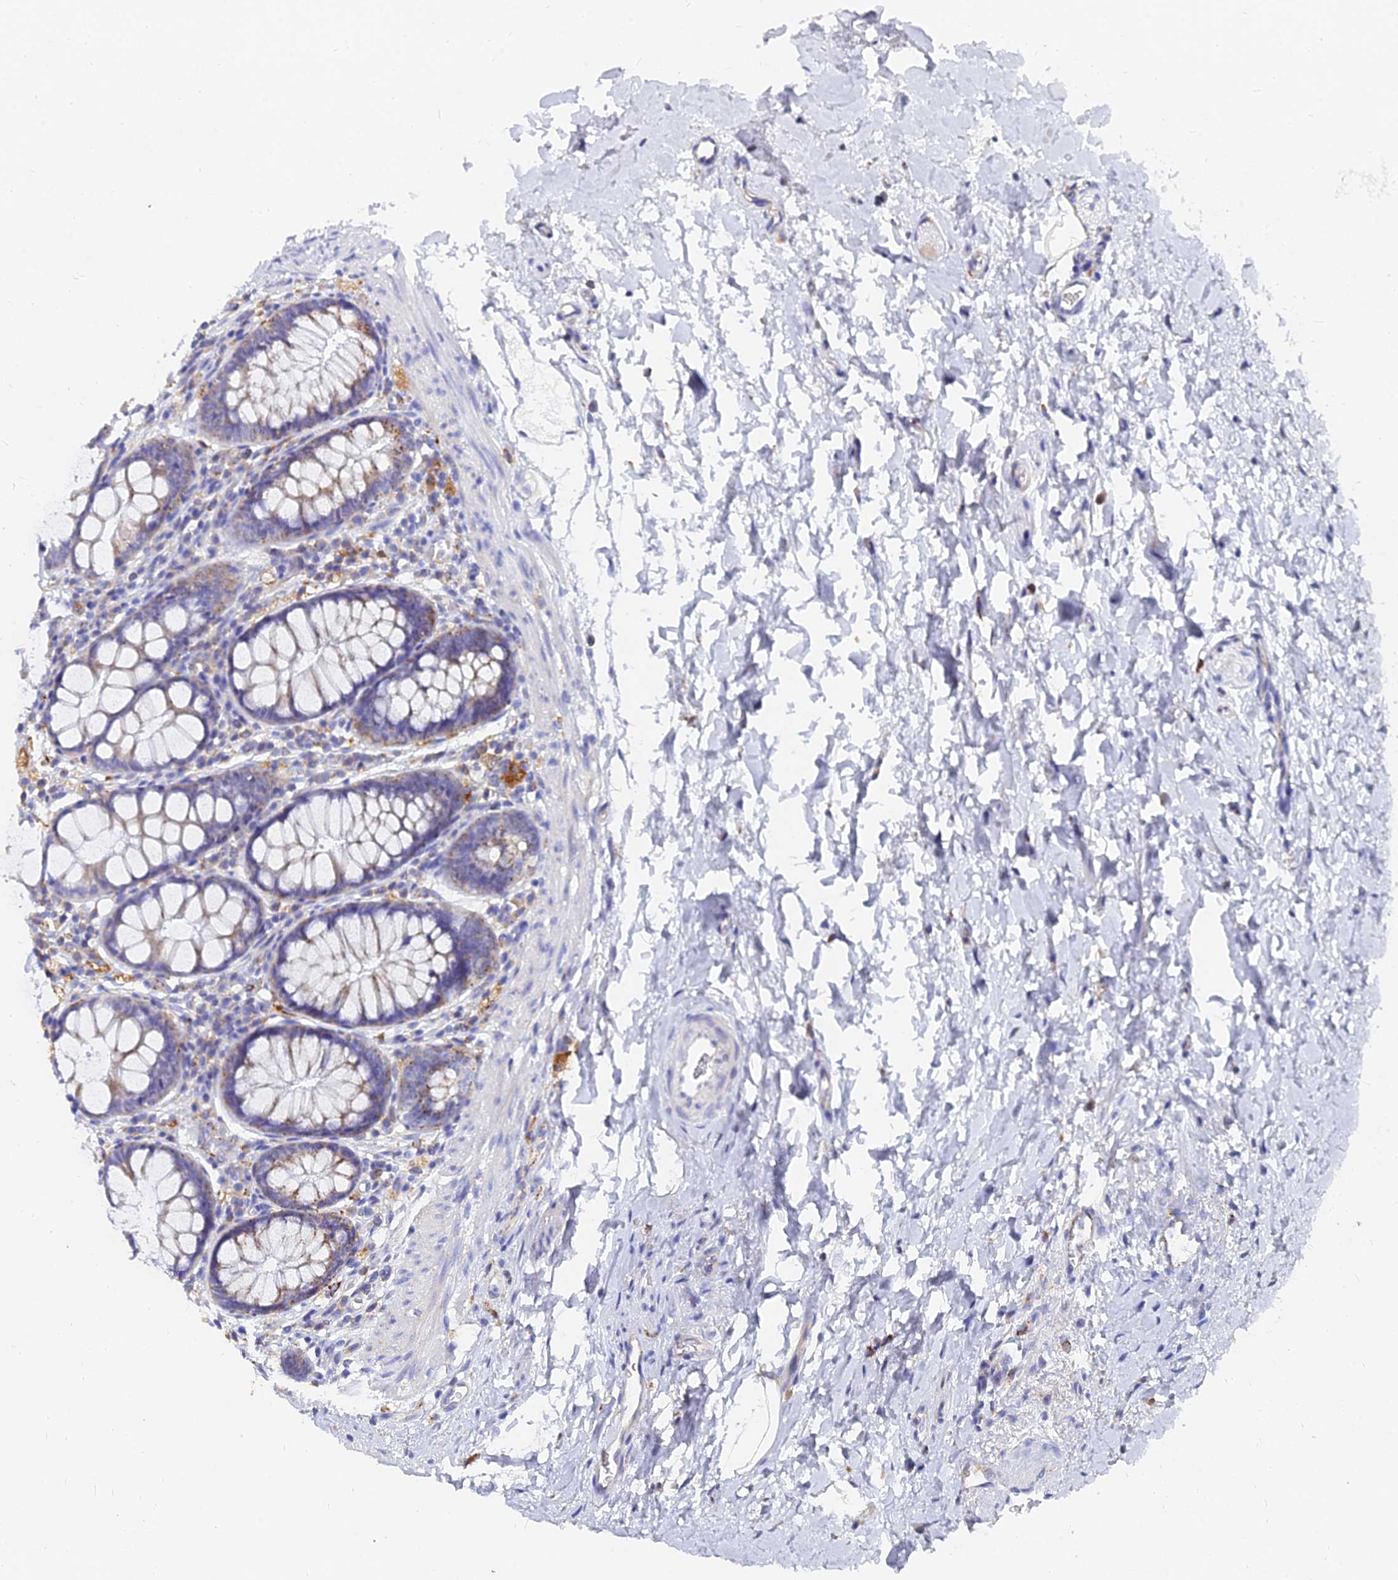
{"staining": {"intensity": "weak", "quantity": "25%-75%", "location": "cytoplasmic/membranous"}, "tissue": "colon", "cell_type": "Endothelial cells", "image_type": "normal", "snomed": [{"axis": "morphology", "description": "Normal tissue, NOS"}, {"axis": "topography", "description": "Colon"}], "caption": "IHC of unremarkable colon demonstrates low levels of weak cytoplasmic/membranous positivity in about 25%-75% of endothelial cells. The protein of interest is shown in brown color, while the nuclei are stained blue.", "gene": "SPNS1", "patient": {"sex": "female", "age": 62}}